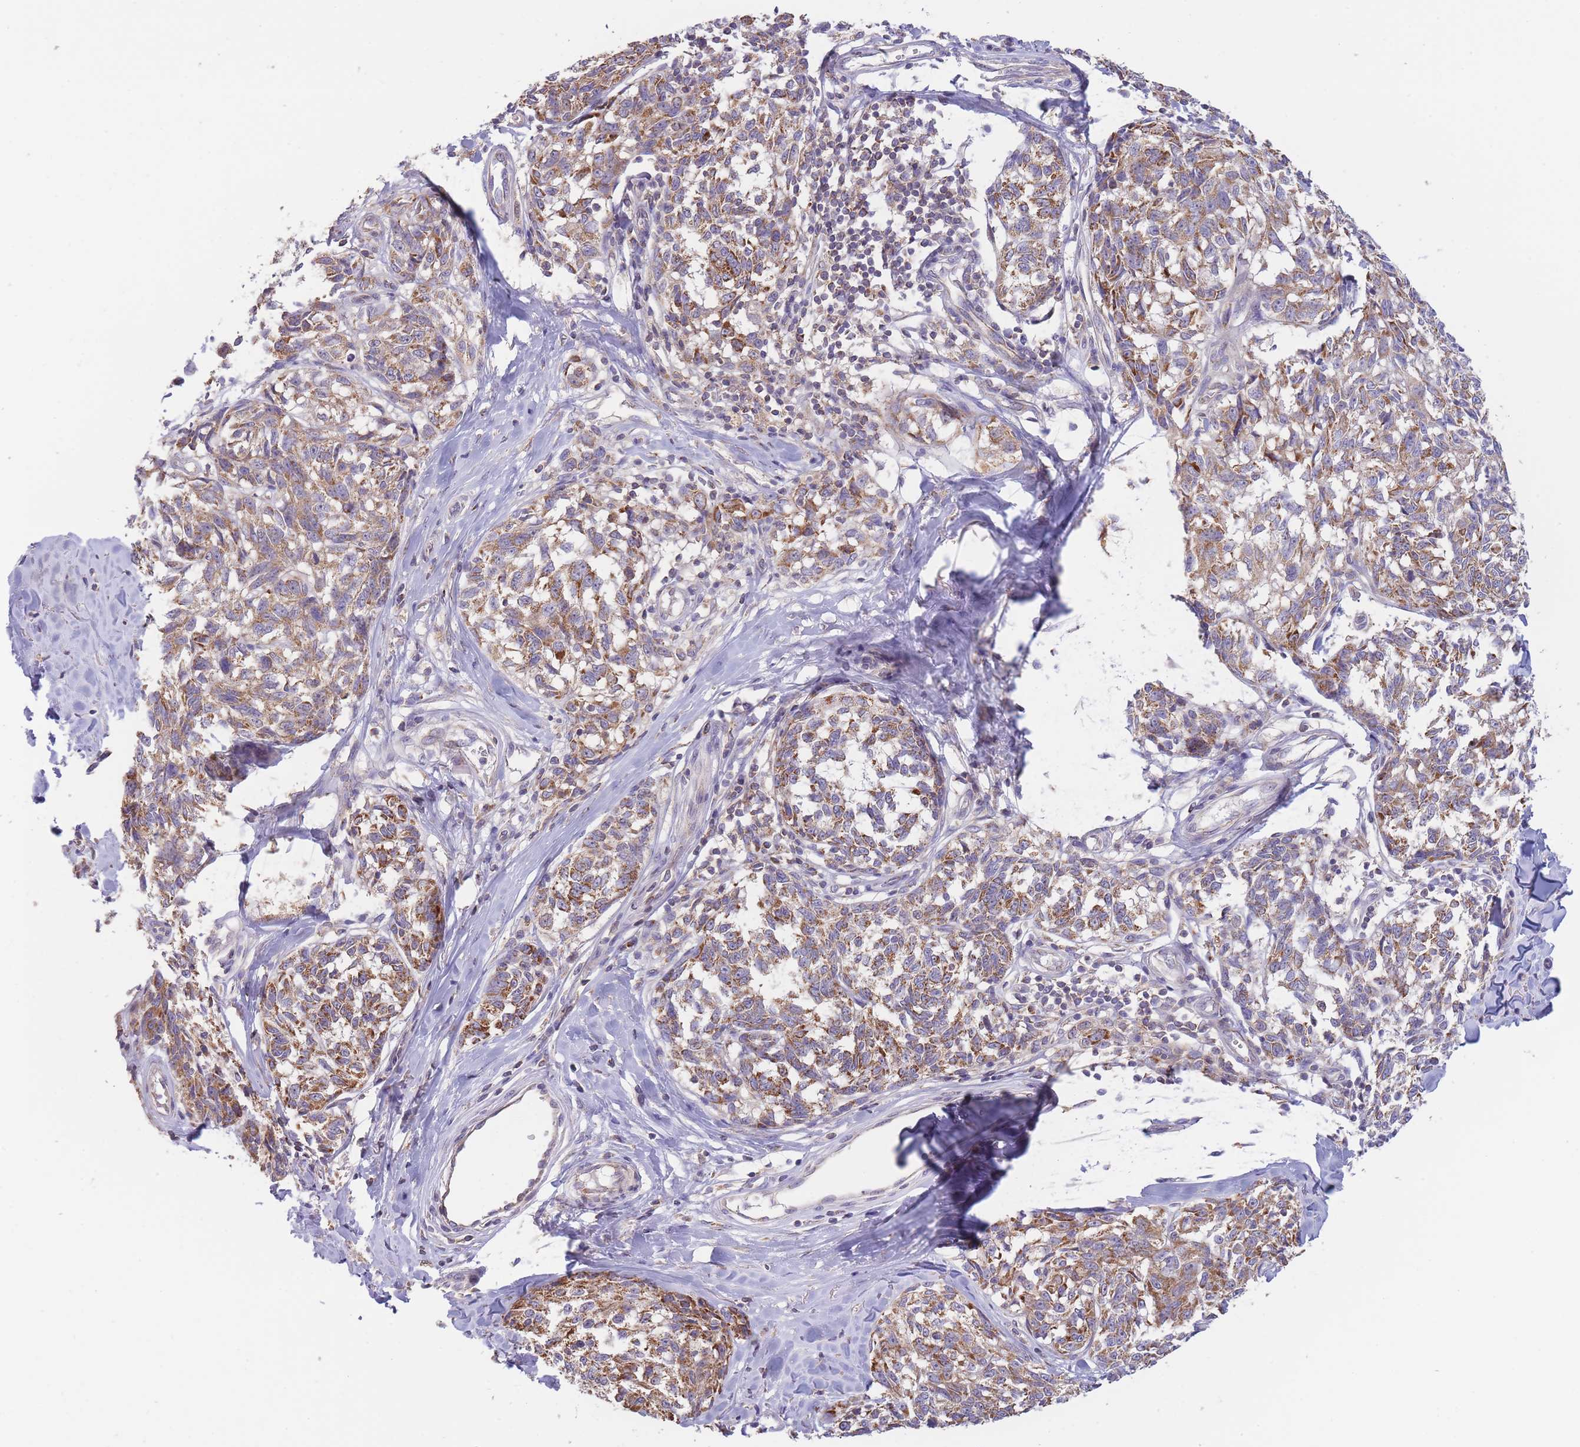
{"staining": {"intensity": "moderate", "quantity": ">75%", "location": "cytoplasmic/membranous"}, "tissue": "melanoma", "cell_type": "Tumor cells", "image_type": "cancer", "snomed": [{"axis": "morphology", "description": "Normal tissue, NOS"}, {"axis": "morphology", "description": "Malignant melanoma, NOS"}, {"axis": "topography", "description": "Skin"}], "caption": "Brown immunohistochemical staining in malignant melanoma displays moderate cytoplasmic/membranous staining in about >75% of tumor cells. The staining is performed using DAB brown chromogen to label protein expression. The nuclei are counter-stained blue using hematoxylin.", "gene": "SLC25A42", "patient": {"sex": "female", "age": 64}}